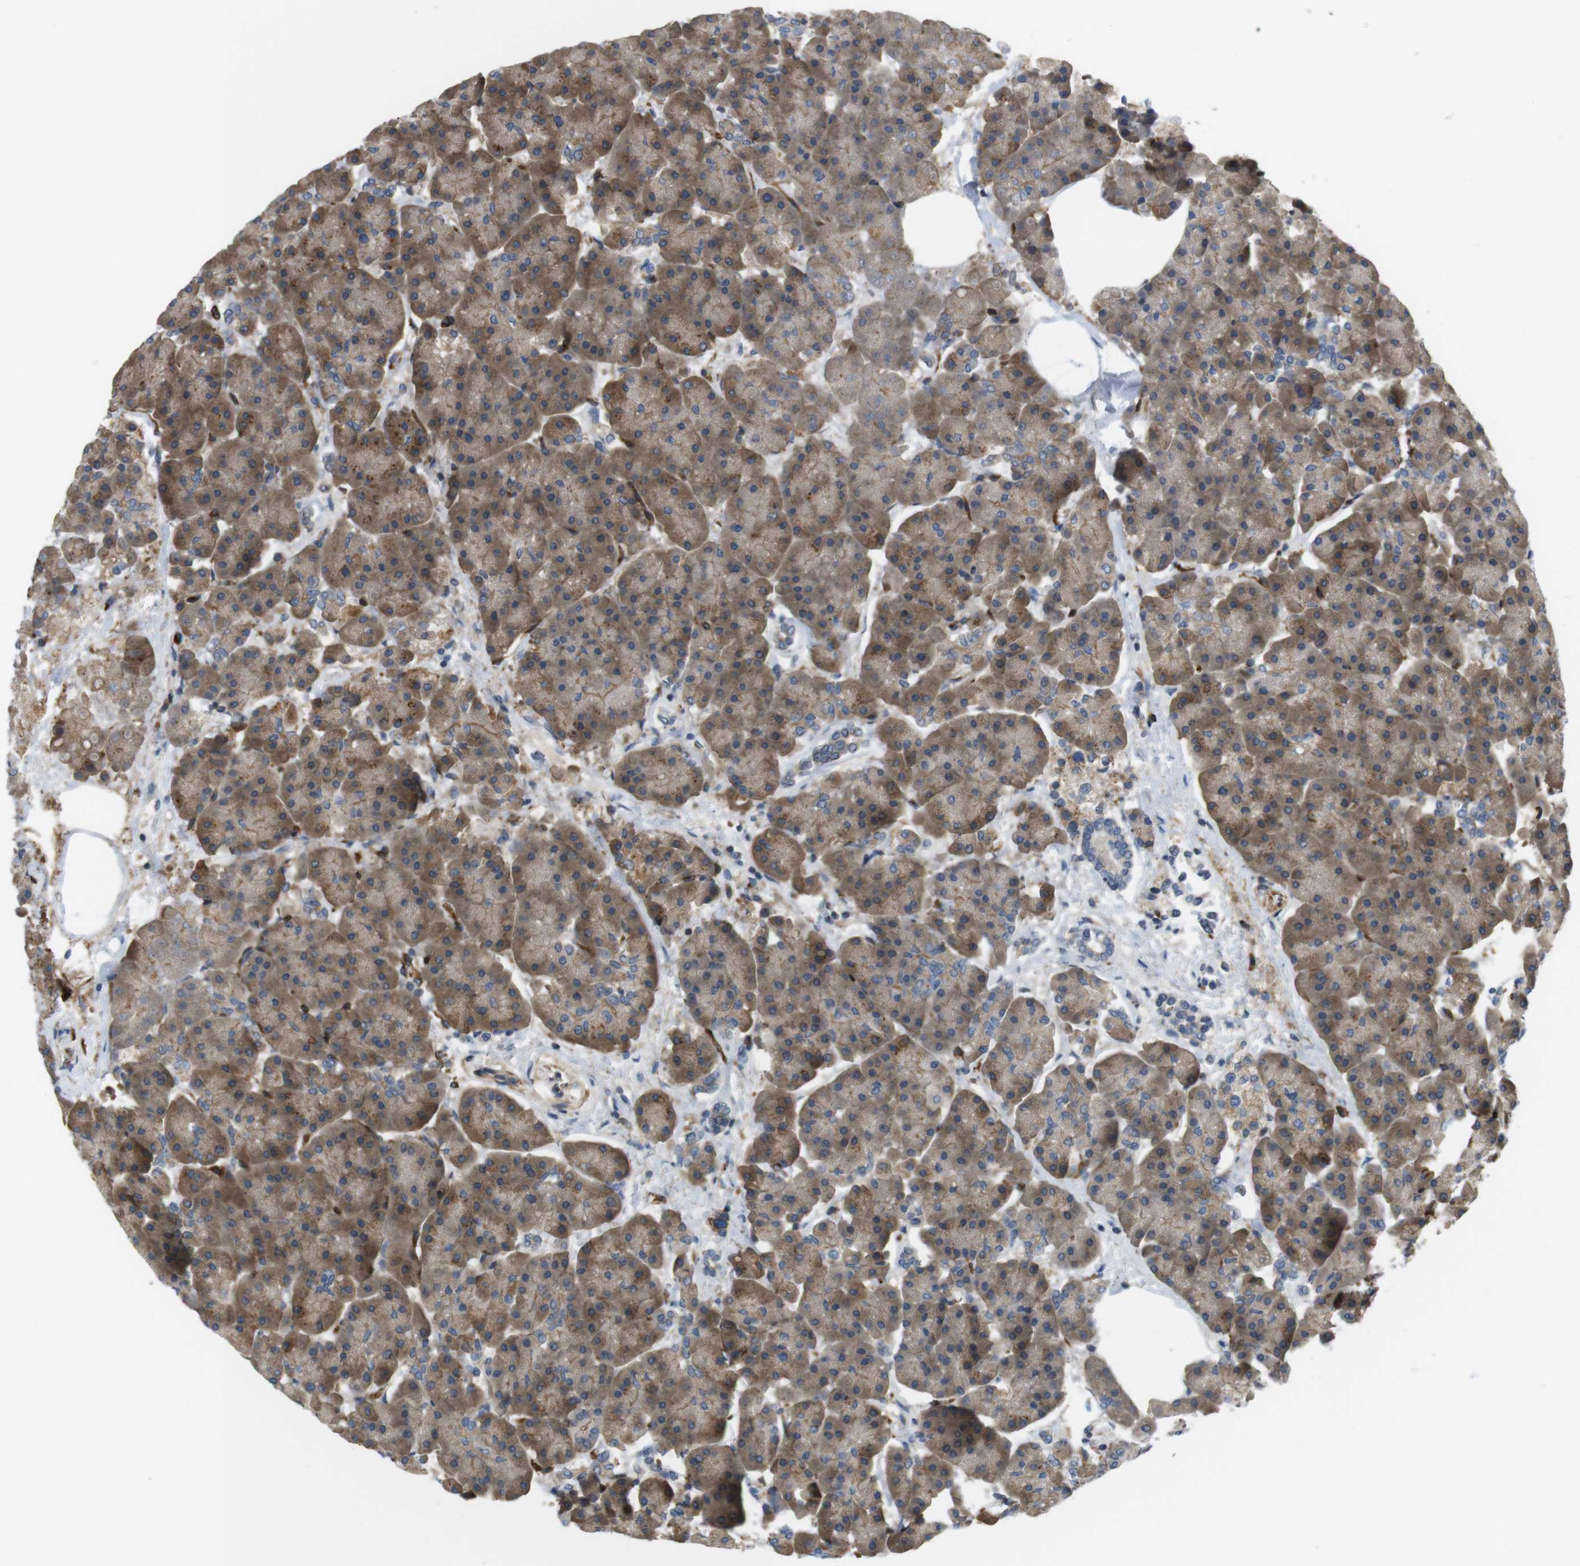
{"staining": {"intensity": "moderate", "quantity": ">75%", "location": "cytoplasmic/membranous"}, "tissue": "pancreas", "cell_type": "Exocrine glandular cells", "image_type": "normal", "snomed": [{"axis": "morphology", "description": "Normal tissue, NOS"}, {"axis": "topography", "description": "Pancreas"}], "caption": "Pancreas stained for a protein displays moderate cytoplasmic/membranous positivity in exocrine glandular cells. The protein is stained brown, and the nuclei are stained in blue (DAB IHC with brightfield microscopy, high magnification).", "gene": "BVES", "patient": {"sex": "female", "age": 70}}